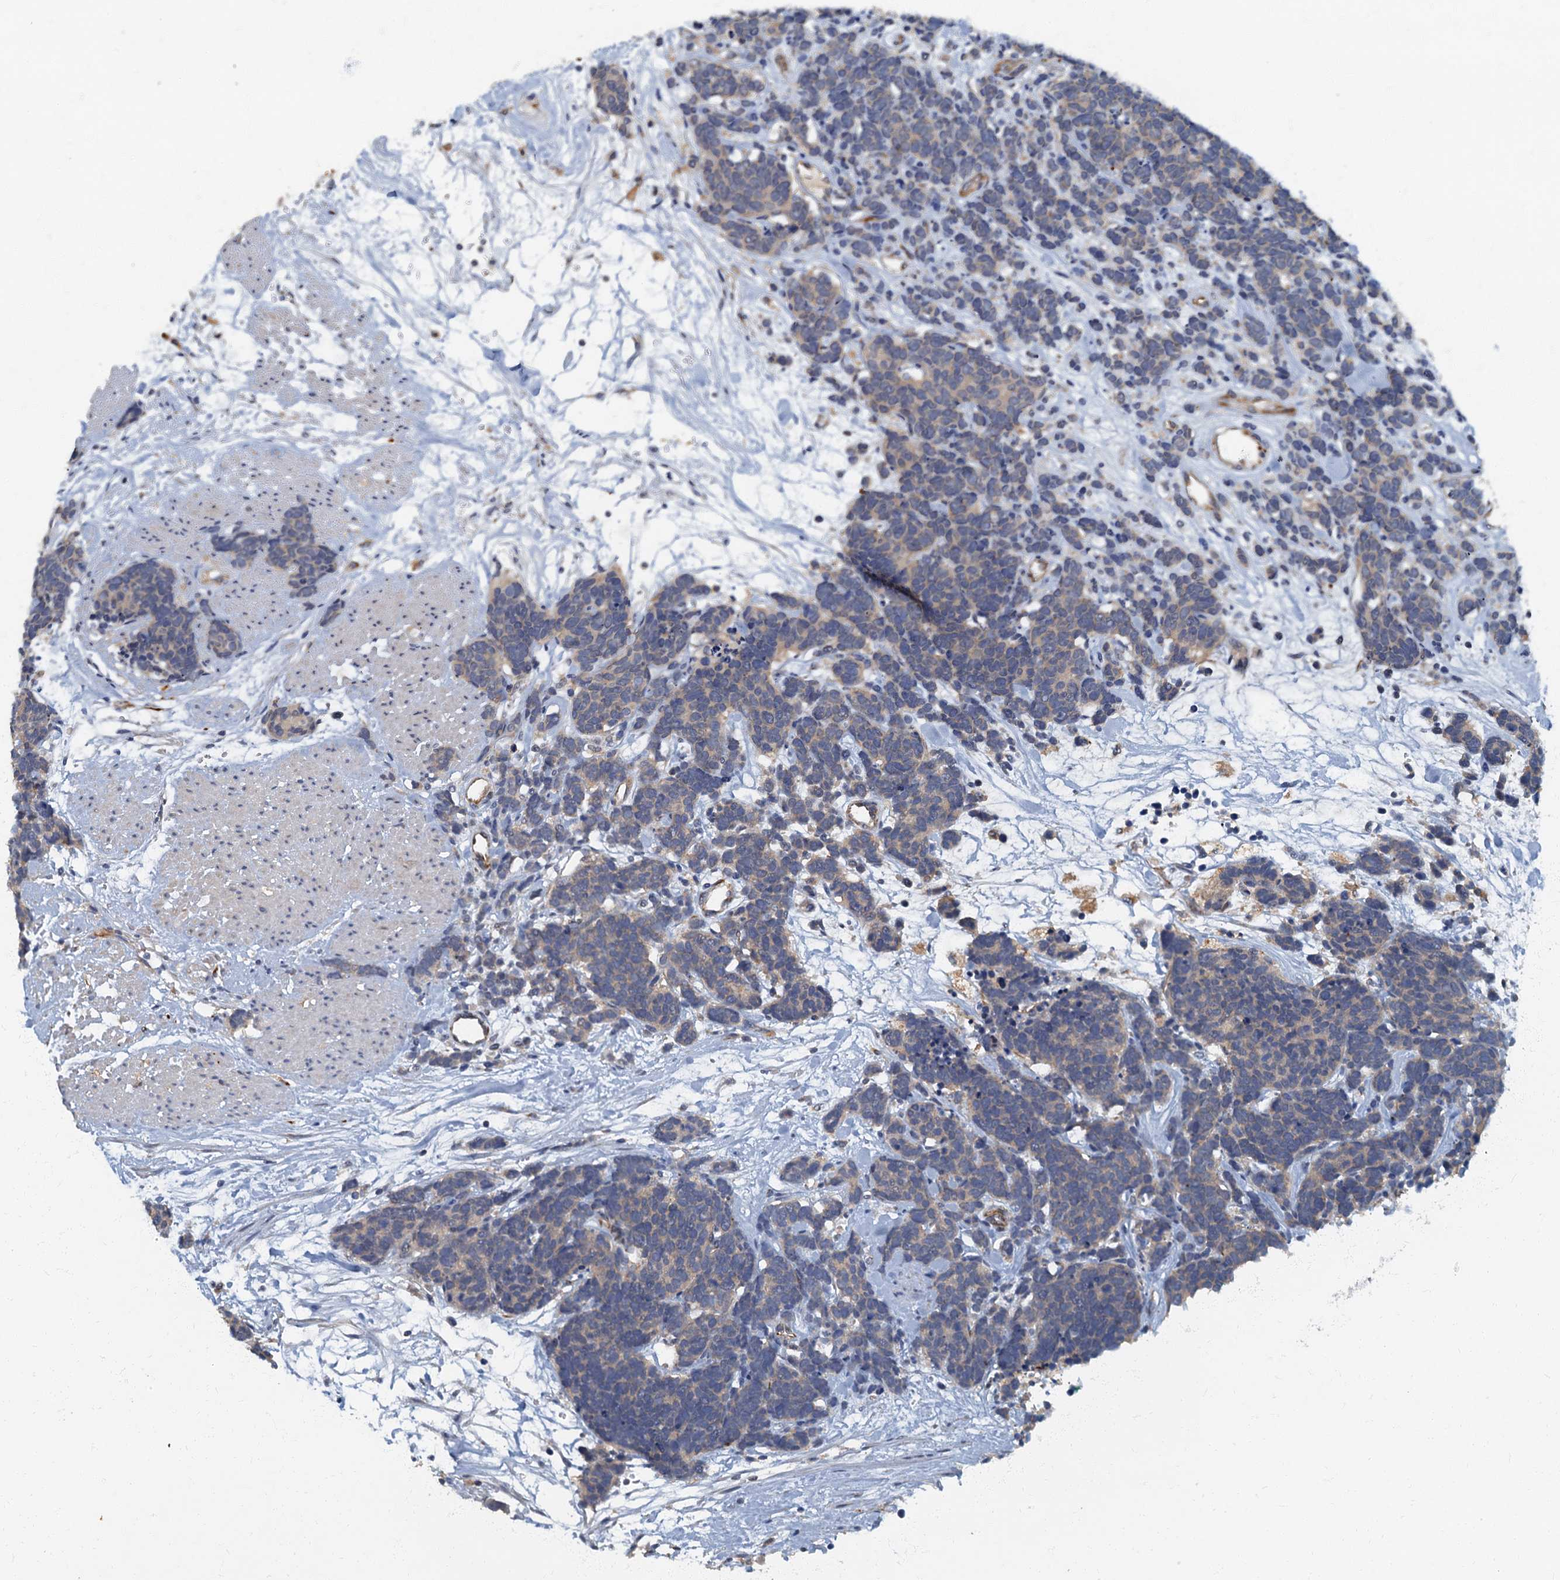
{"staining": {"intensity": "weak", "quantity": "<25%", "location": "cytoplasmic/membranous"}, "tissue": "carcinoid", "cell_type": "Tumor cells", "image_type": "cancer", "snomed": [{"axis": "morphology", "description": "Carcinoma, NOS"}, {"axis": "morphology", "description": "Carcinoid, malignant, NOS"}, {"axis": "topography", "description": "Urinary bladder"}], "caption": "Protein analysis of carcinoid demonstrates no significant staining in tumor cells.", "gene": "ARL11", "patient": {"sex": "male", "age": 57}}